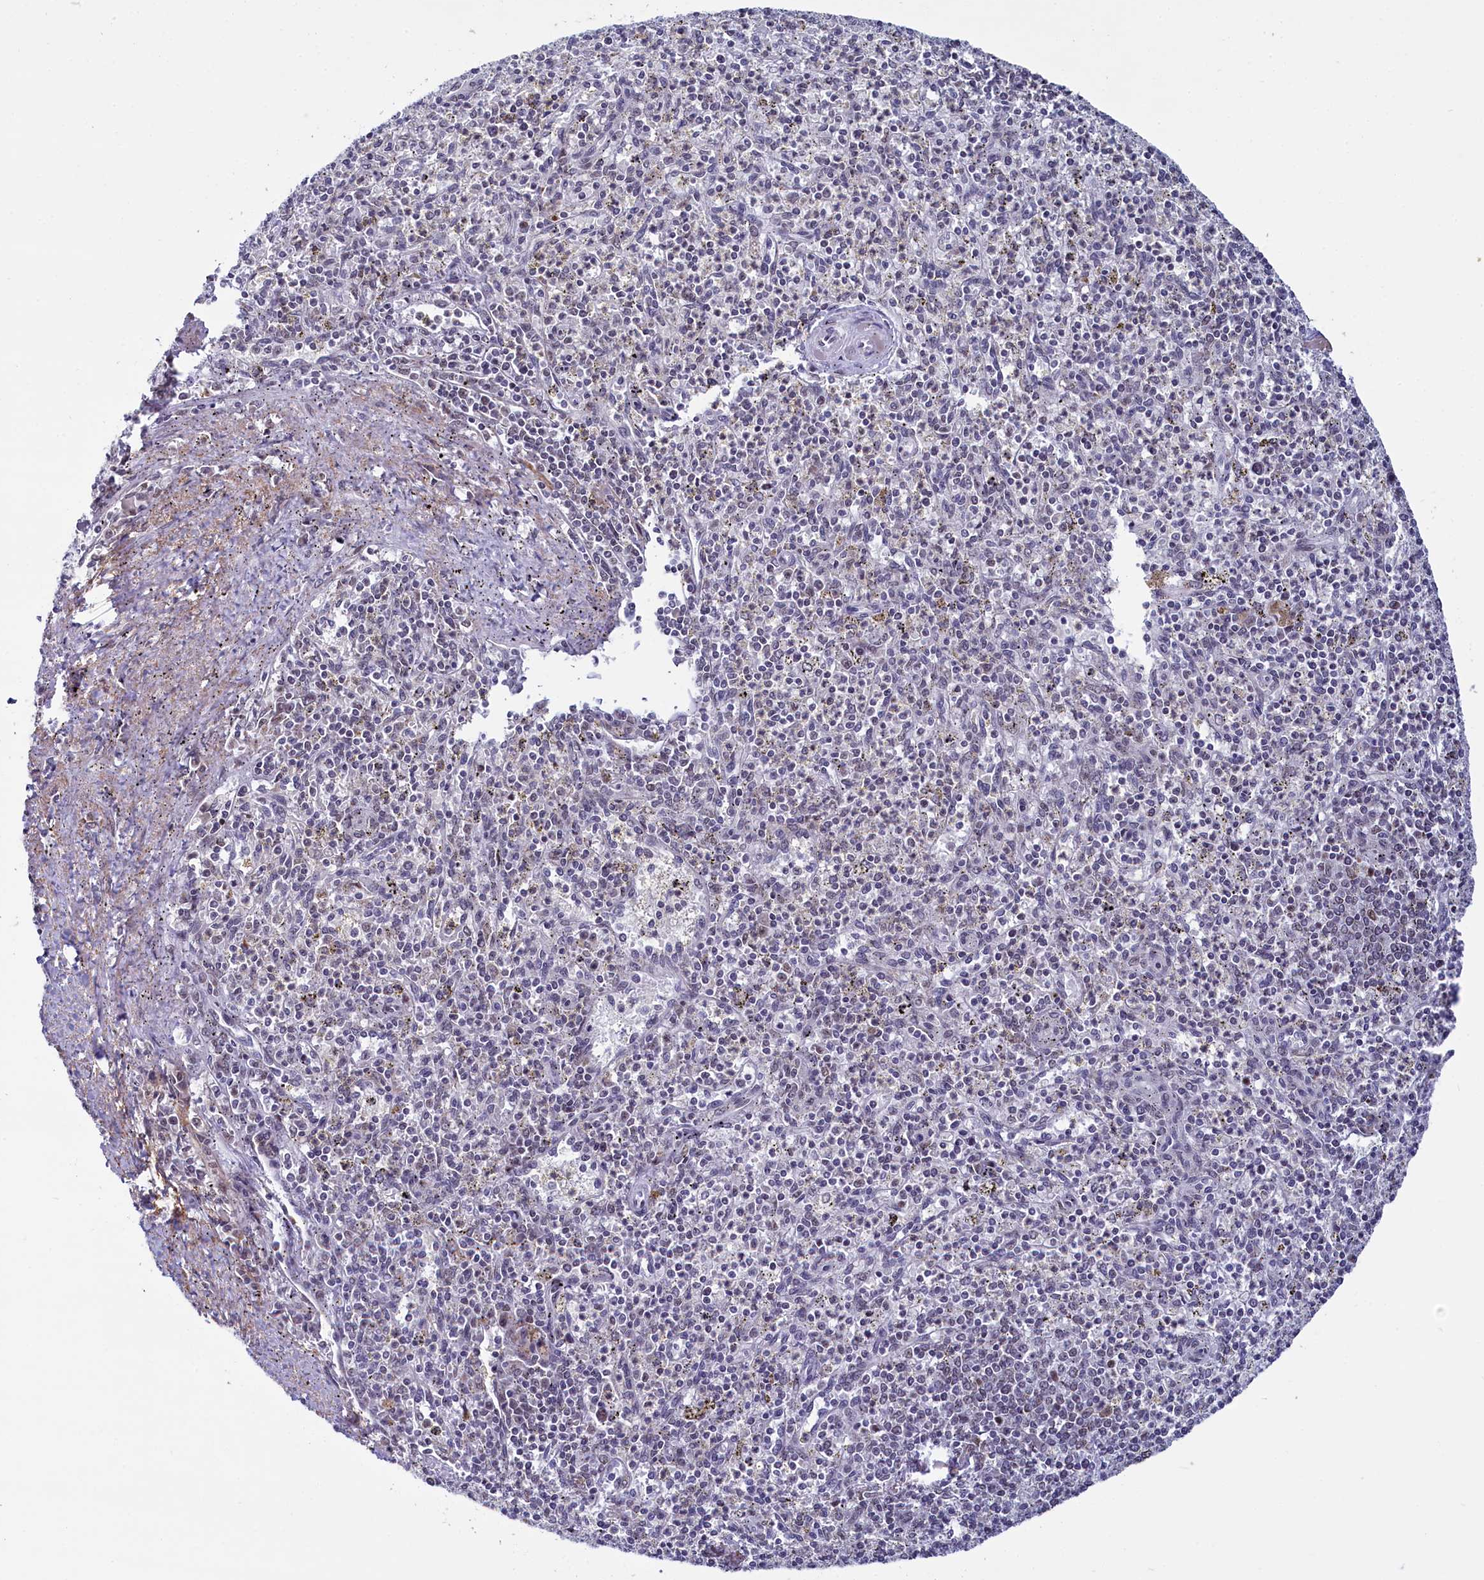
{"staining": {"intensity": "negative", "quantity": "none", "location": "none"}, "tissue": "spleen", "cell_type": "Cells in red pulp", "image_type": "normal", "snomed": [{"axis": "morphology", "description": "Normal tissue, NOS"}, {"axis": "topography", "description": "Spleen"}], "caption": "Immunohistochemical staining of unremarkable human spleen demonstrates no significant staining in cells in red pulp.", "gene": "PPHLN1", "patient": {"sex": "male", "age": 72}}